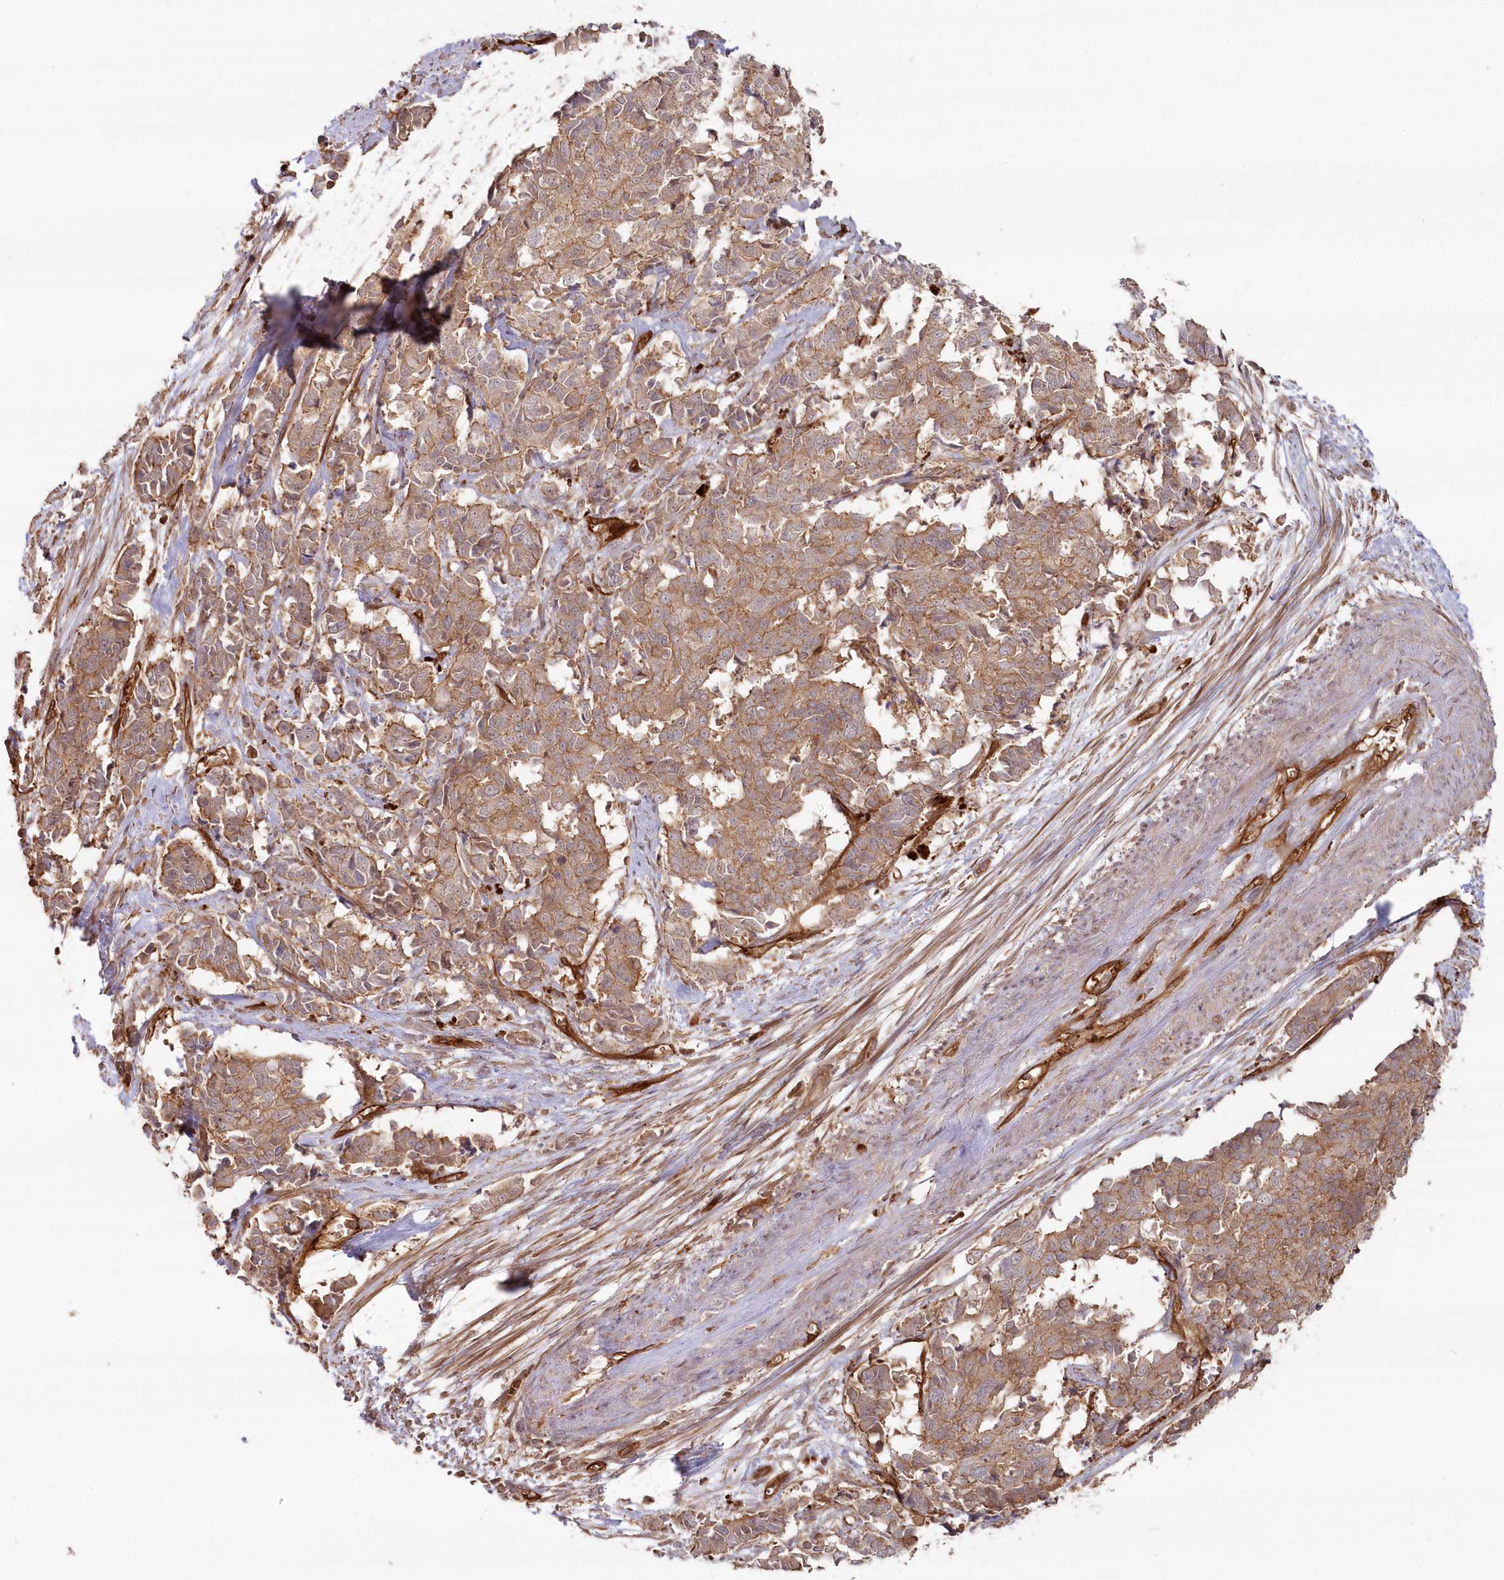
{"staining": {"intensity": "moderate", "quantity": ">75%", "location": "cytoplasmic/membranous"}, "tissue": "cervical cancer", "cell_type": "Tumor cells", "image_type": "cancer", "snomed": [{"axis": "morphology", "description": "Normal tissue, NOS"}, {"axis": "morphology", "description": "Squamous cell carcinoma, NOS"}, {"axis": "topography", "description": "Cervix"}], "caption": "Tumor cells reveal medium levels of moderate cytoplasmic/membranous positivity in approximately >75% of cells in squamous cell carcinoma (cervical). (DAB (3,3'-diaminobenzidine) IHC with brightfield microscopy, high magnification).", "gene": "RGCC", "patient": {"sex": "female", "age": 35}}